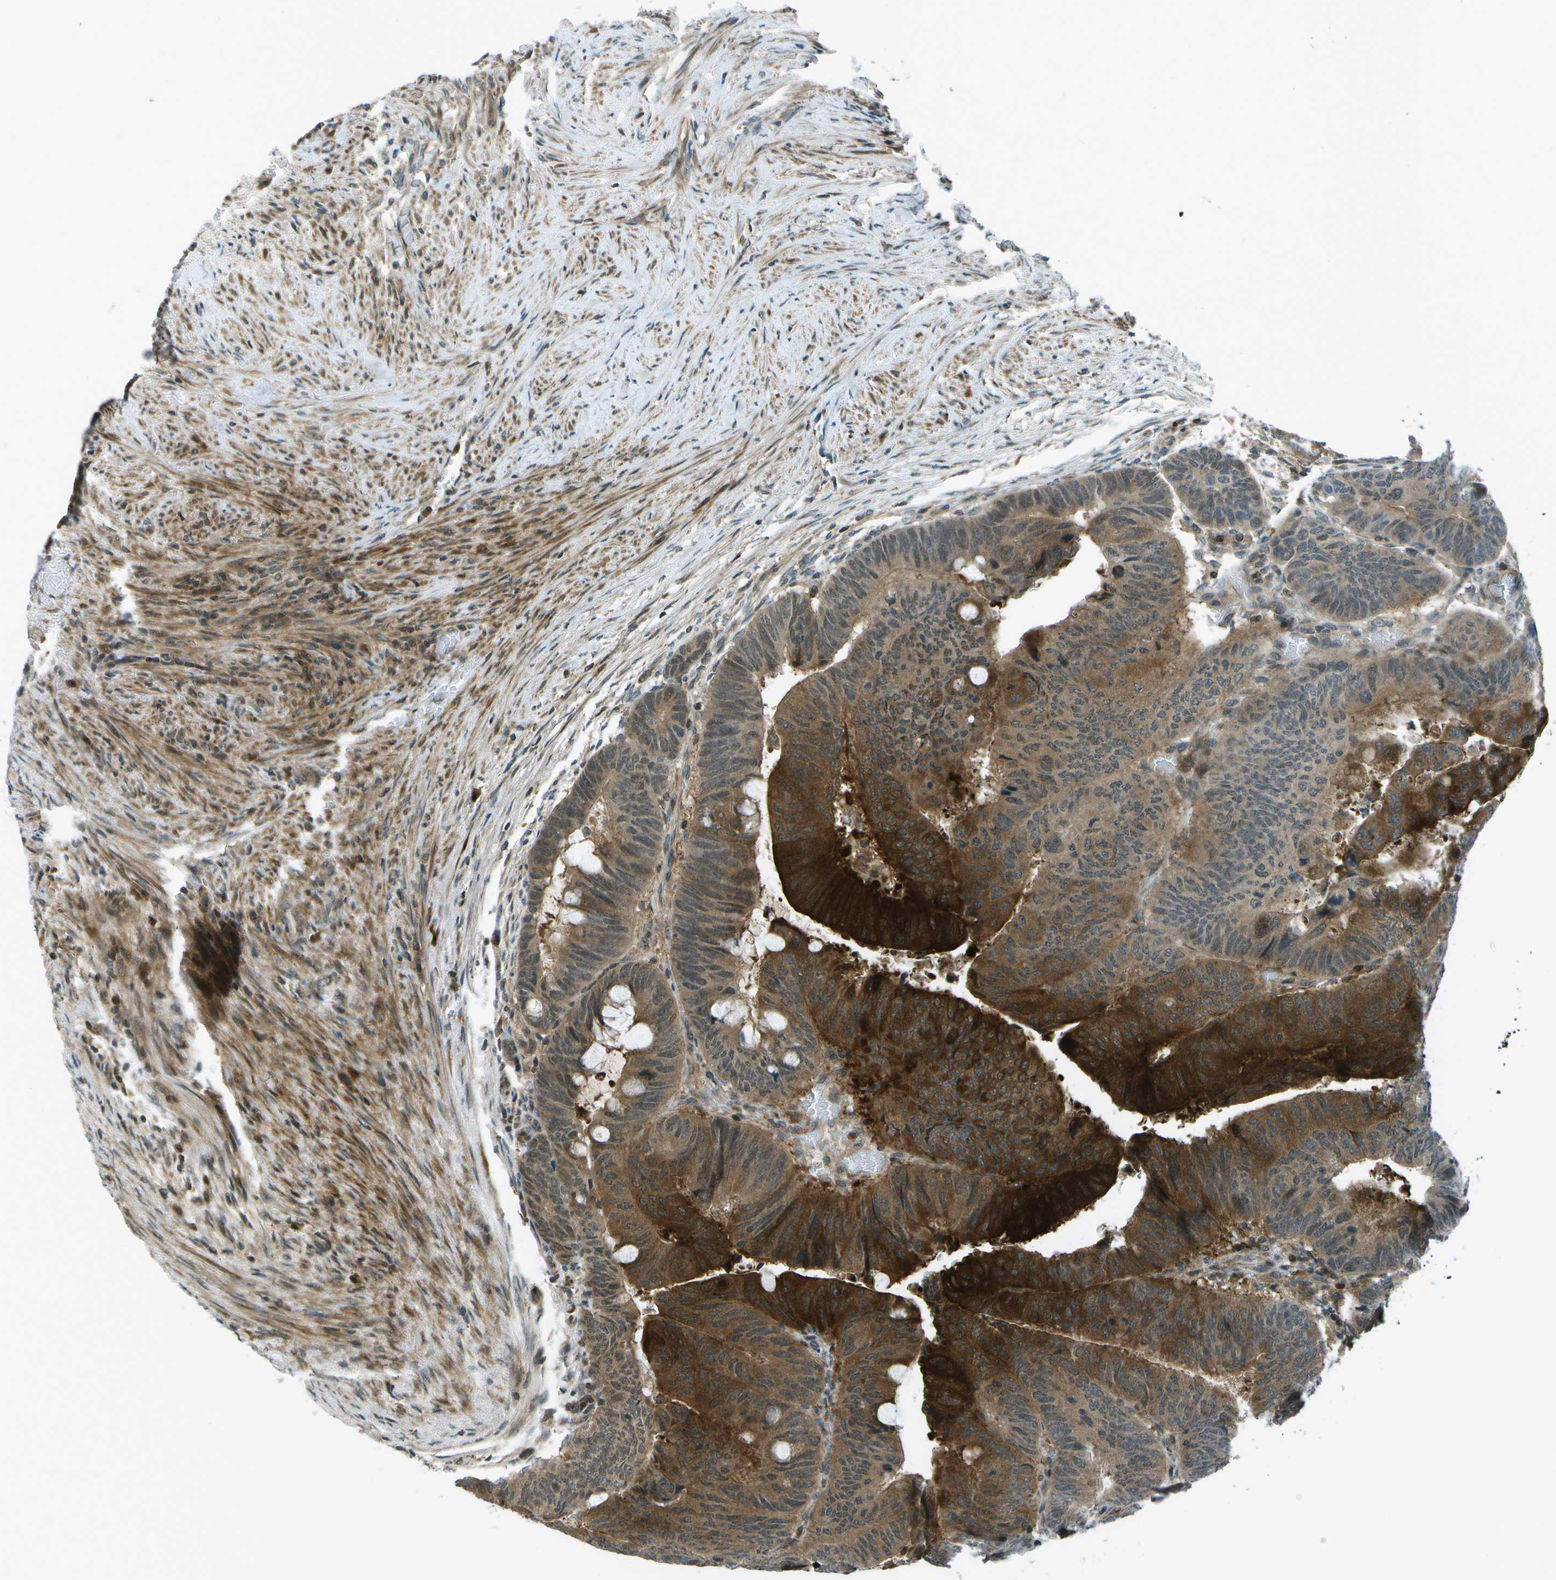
{"staining": {"intensity": "strong", "quantity": "25%-75%", "location": "cytoplasmic/membranous"}, "tissue": "colorectal cancer", "cell_type": "Tumor cells", "image_type": "cancer", "snomed": [{"axis": "morphology", "description": "Normal tissue, NOS"}, {"axis": "morphology", "description": "Adenocarcinoma, NOS"}, {"axis": "topography", "description": "Rectum"}, {"axis": "topography", "description": "Peripheral nerve tissue"}], "caption": "Strong cytoplasmic/membranous positivity is identified in approximately 25%-75% of tumor cells in colorectal cancer (adenocarcinoma). The staining was performed using DAB (3,3'-diaminobenzidine) to visualize the protein expression in brown, while the nuclei were stained in blue with hematoxylin (Magnification: 20x).", "gene": "TMEM19", "patient": {"sex": "male", "age": 92}}